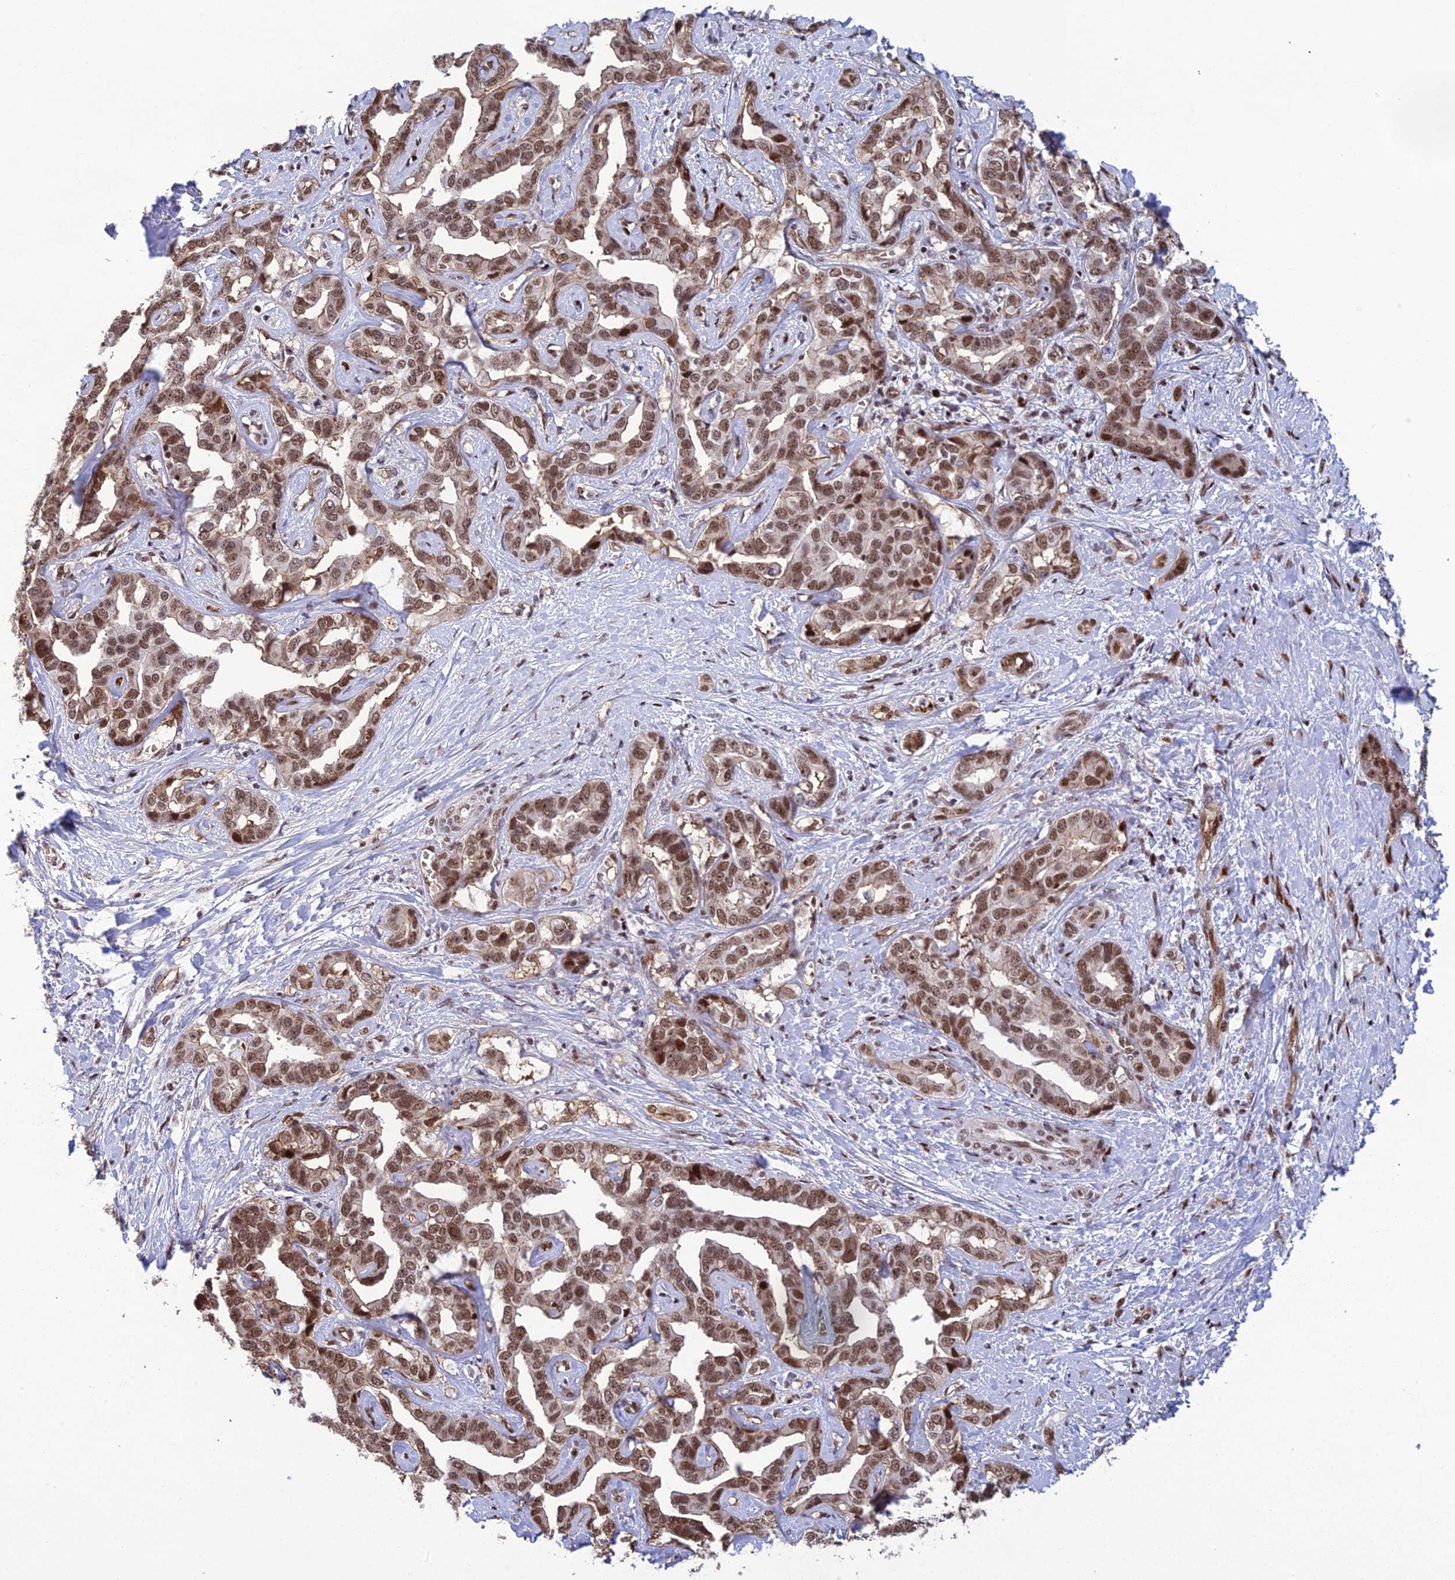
{"staining": {"intensity": "moderate", "quantity": ">75%", "location": "nuclear"}, "tissue": "liver cancer", "cell_type": "Tumor cells", "image_type": "cancer", "snomed": [{"axis": "morphology", "description": "Cholangiocarcinoma"}, {"axis": "topography", "description": "Liver"}], "caption": "Human cholangiocarcinoma (liver) stained with a protein marker displays moderate staining in tumor cells.", "gene": "RANBP3", "patient": {"sex": "male", "age": 59}}